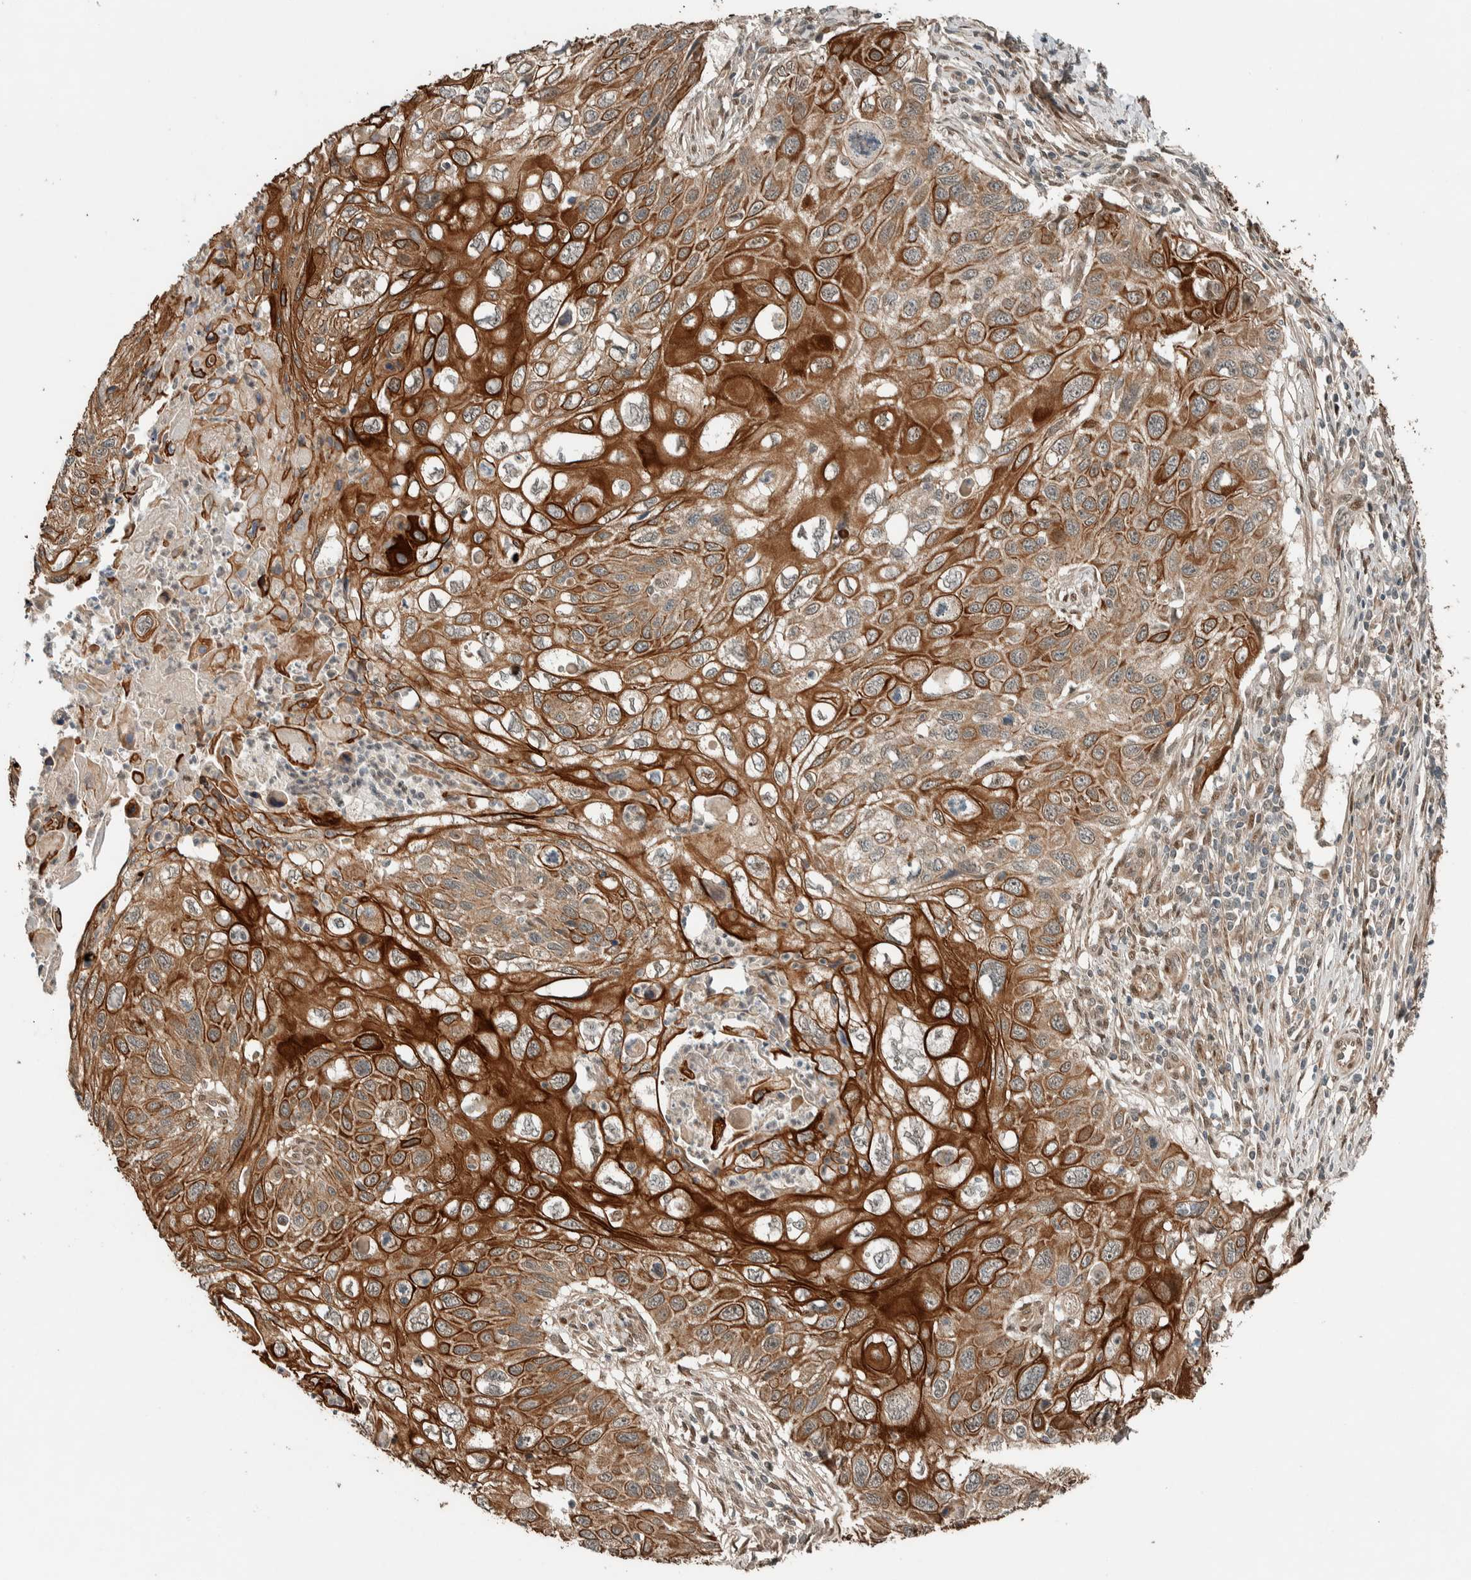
{"staining": {"intensity": "strong", "quantity": ">75%", "location": "cytoplasmic/membranous"}, "tissue": "cervical cancer", "cell_type": "Tumor cells", "image_type": "cancer", "snomed": [{"axis": "morphology", "description": "Squamous cell carcinoma, NOS"}, {"axis": "topography", "description": "Cervix"}], "caption": "Cervical squamous cell carcinoma stained with a brown dye demonstrates strong cytoplasmic/membranous positive staining in about >75% of tumor cells.", "gene": "STXBP4", "patient": {"sex": "female", "age": 70}}